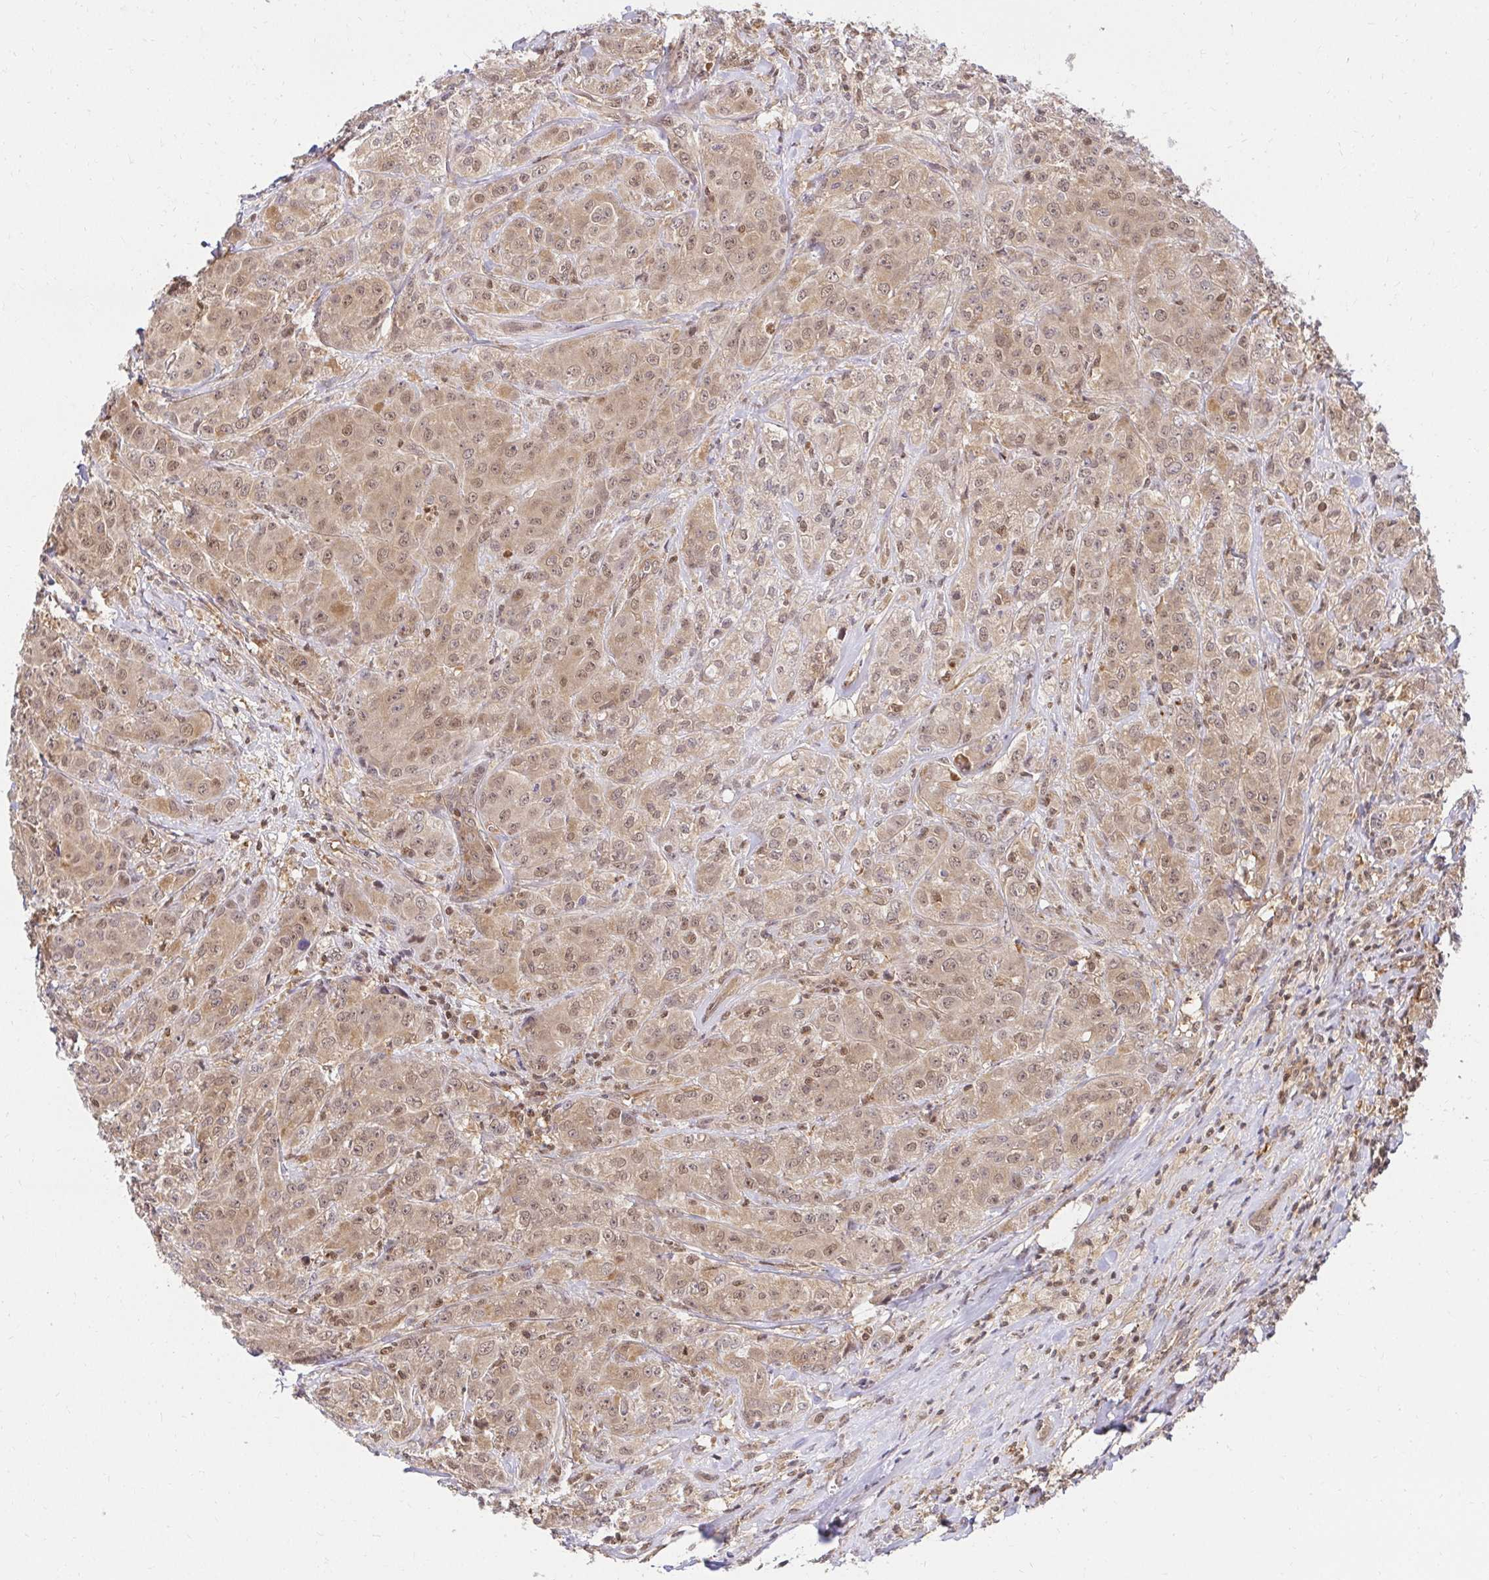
{"staining": {"intensity": "moderate", "quantity": ">75%", "location": "cytoplasmic/membranous,nuclear"}, "tissue": "breast cancer", "cell_type": "Tumor cells", "image_type": "cancer", "snomed": [{"axis": "morphology", "description": "Normal tissue, NOS"}, {"axis": "morphology", "description": "Duct carcinoma"}, {"axis": "topography", "description": "Breast"}], "caption": "Immunohistochemistry histopathology image of breast cancer (invasive ductal carcinoma) stained for a protein (brown), which reveals medium levels of moderate cytoplasmic/membranous and nuclear expression in about >75% of tumor cells.", "gene": "PSMA4", "patient": {"sex": "female", "age": 43}}